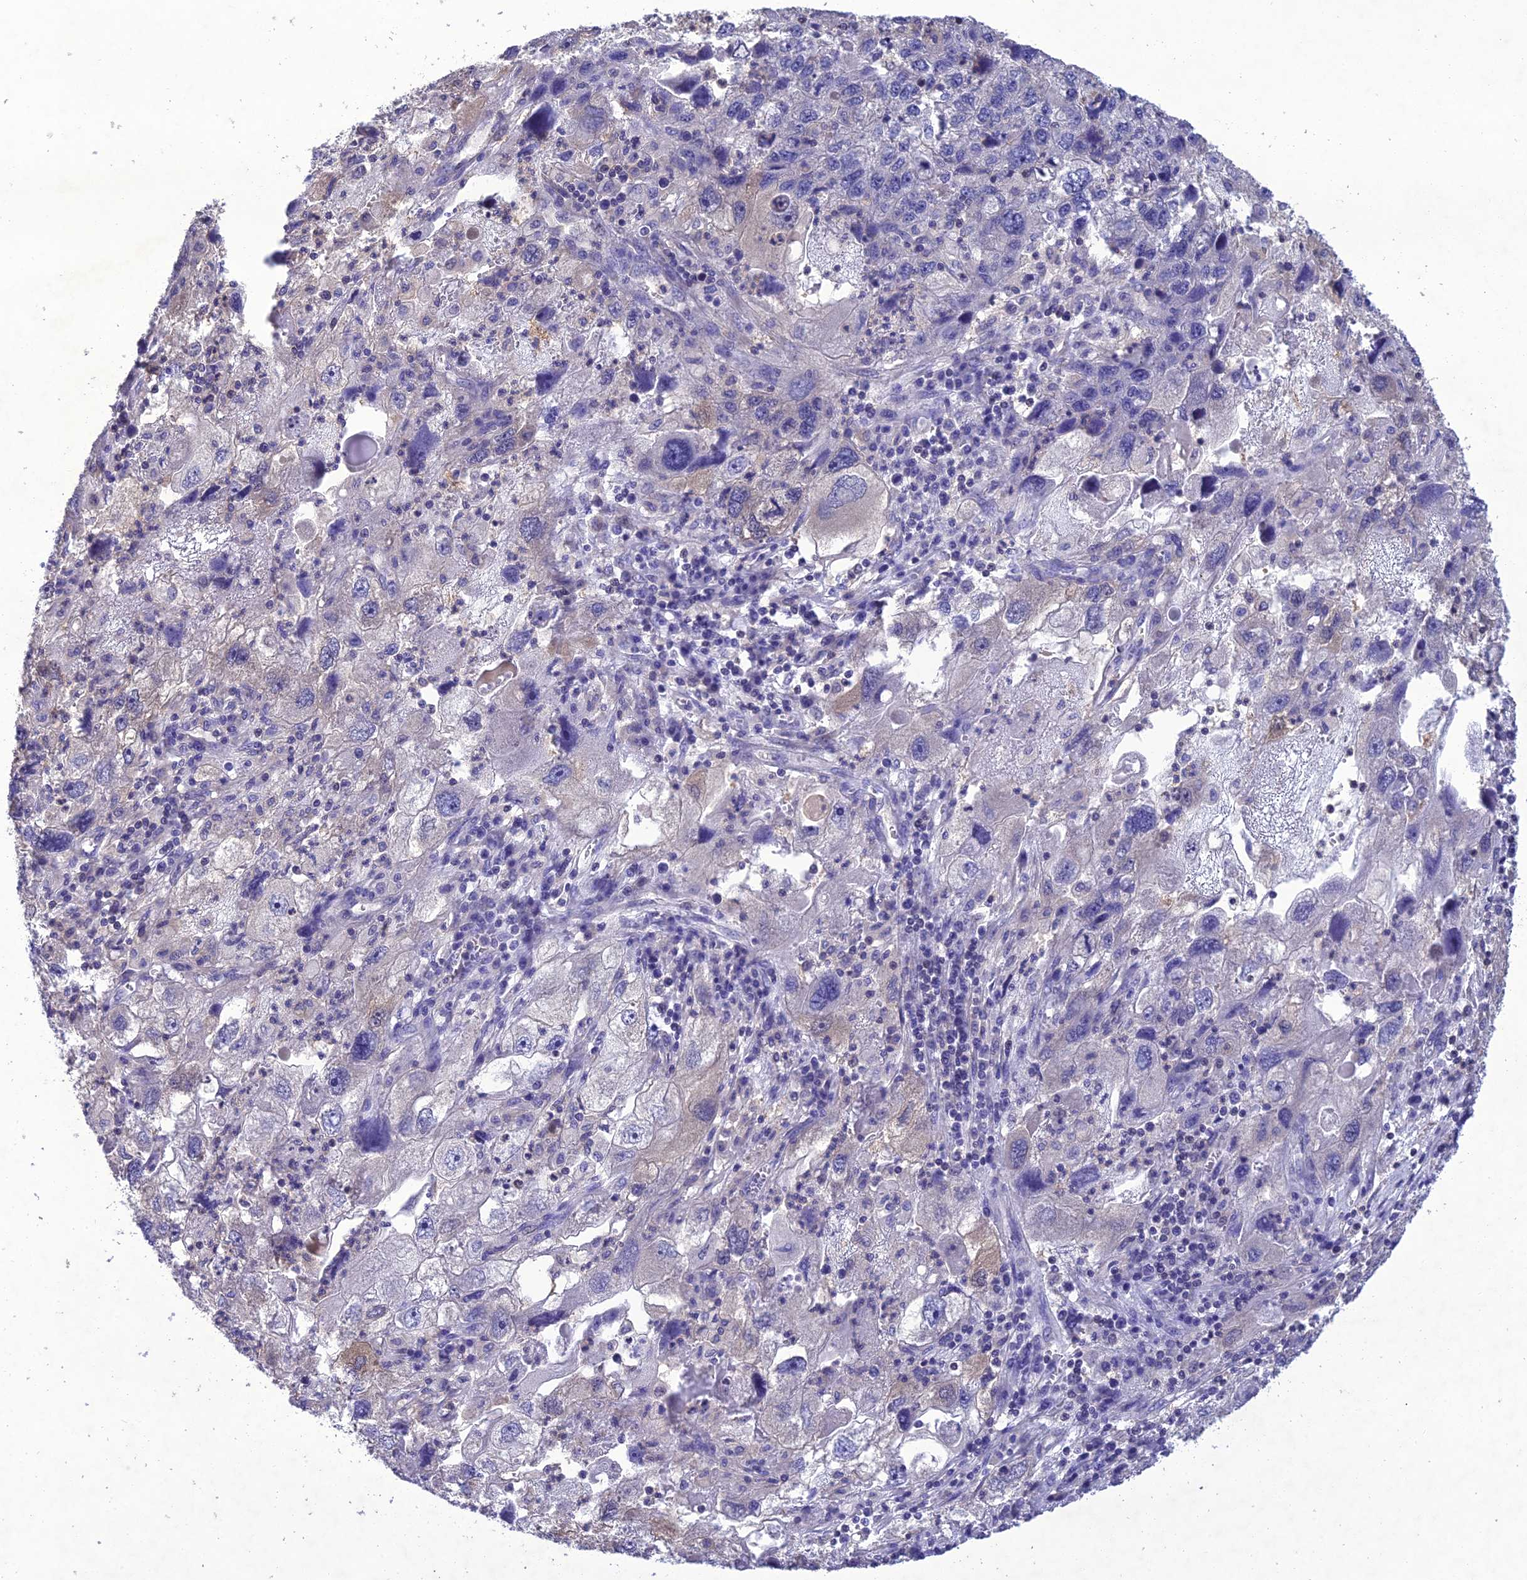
{"staining": {"intensity": "negative", "quantity": "none", "location": "none"}, "tissue": "endometrial cancer", "cell_type": "Tumor cells", "image_type": "cancer", "snomed": [{"axis": "morphology", "description": "Adenocarcinoma, NOS"}, {"axis": "topography", "description": "Endometrium"}], "caption": "The histopathology image demonstrates no staining of tumor cells in endometrial cancer (adenocarcinoma).", "gene": "SNX24", "patient": {"sex": "female", "age": 49}}